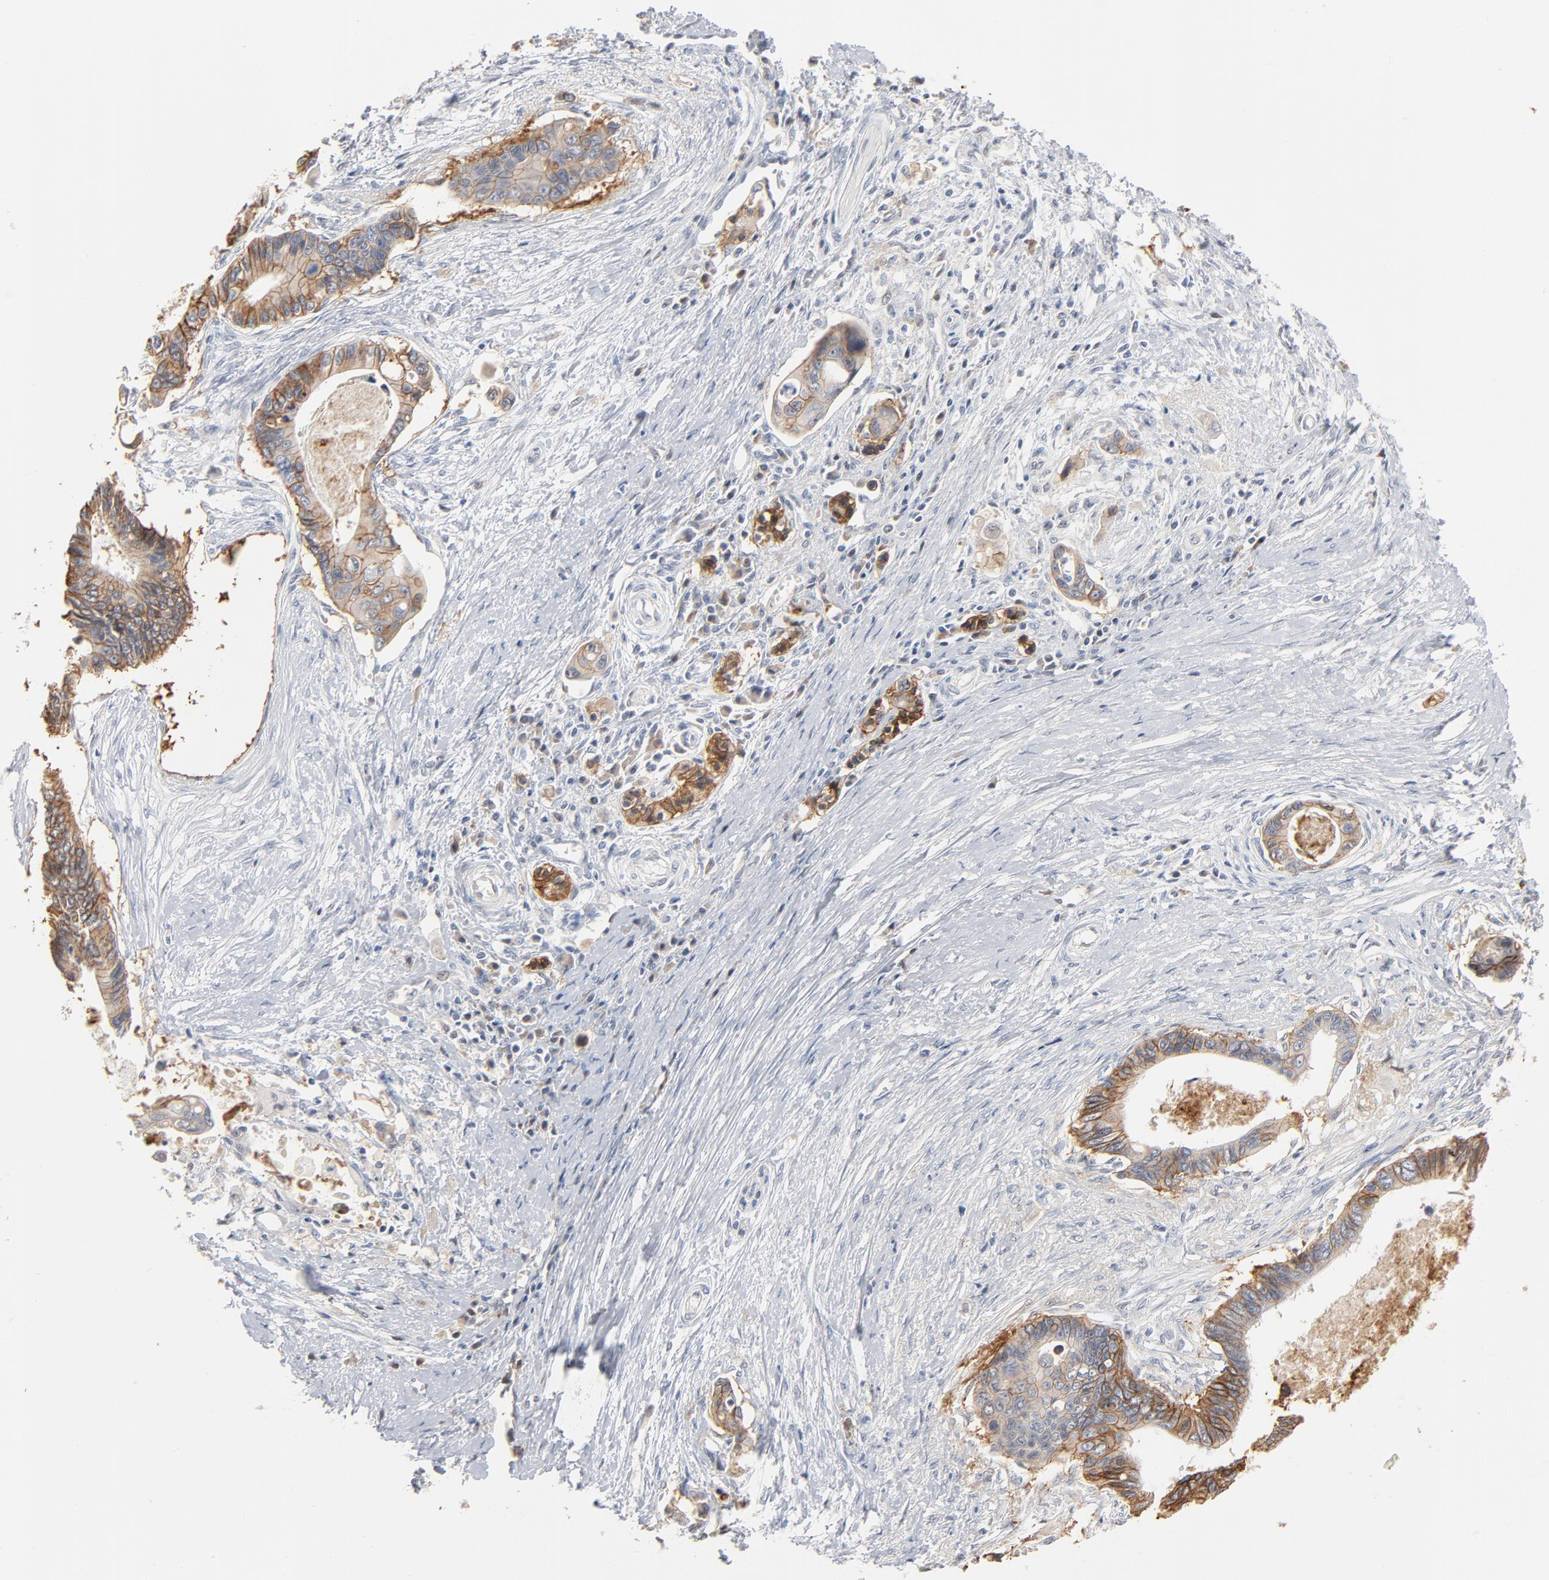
{"staining": {"intensity": "moderate", "quantity": ">75%", "location": "cytoplasmic/membranous"}, "tissue": "pancreatic cancer", "cell_type": "Tumor cells", "image_type": "cancer", "snomed": [{"axis": "morphology", "description": "Adenocarcinoma, NOS"}, {"axis": "topography", "description": "Pancreas"}], "caption": "Human pancreatic cancer (adenocarcinoma) stained with a protein marker displays moderate staining in tumor cells.", "gene": "EPCAM", "patient": {"sex": "female", "age": 70}}